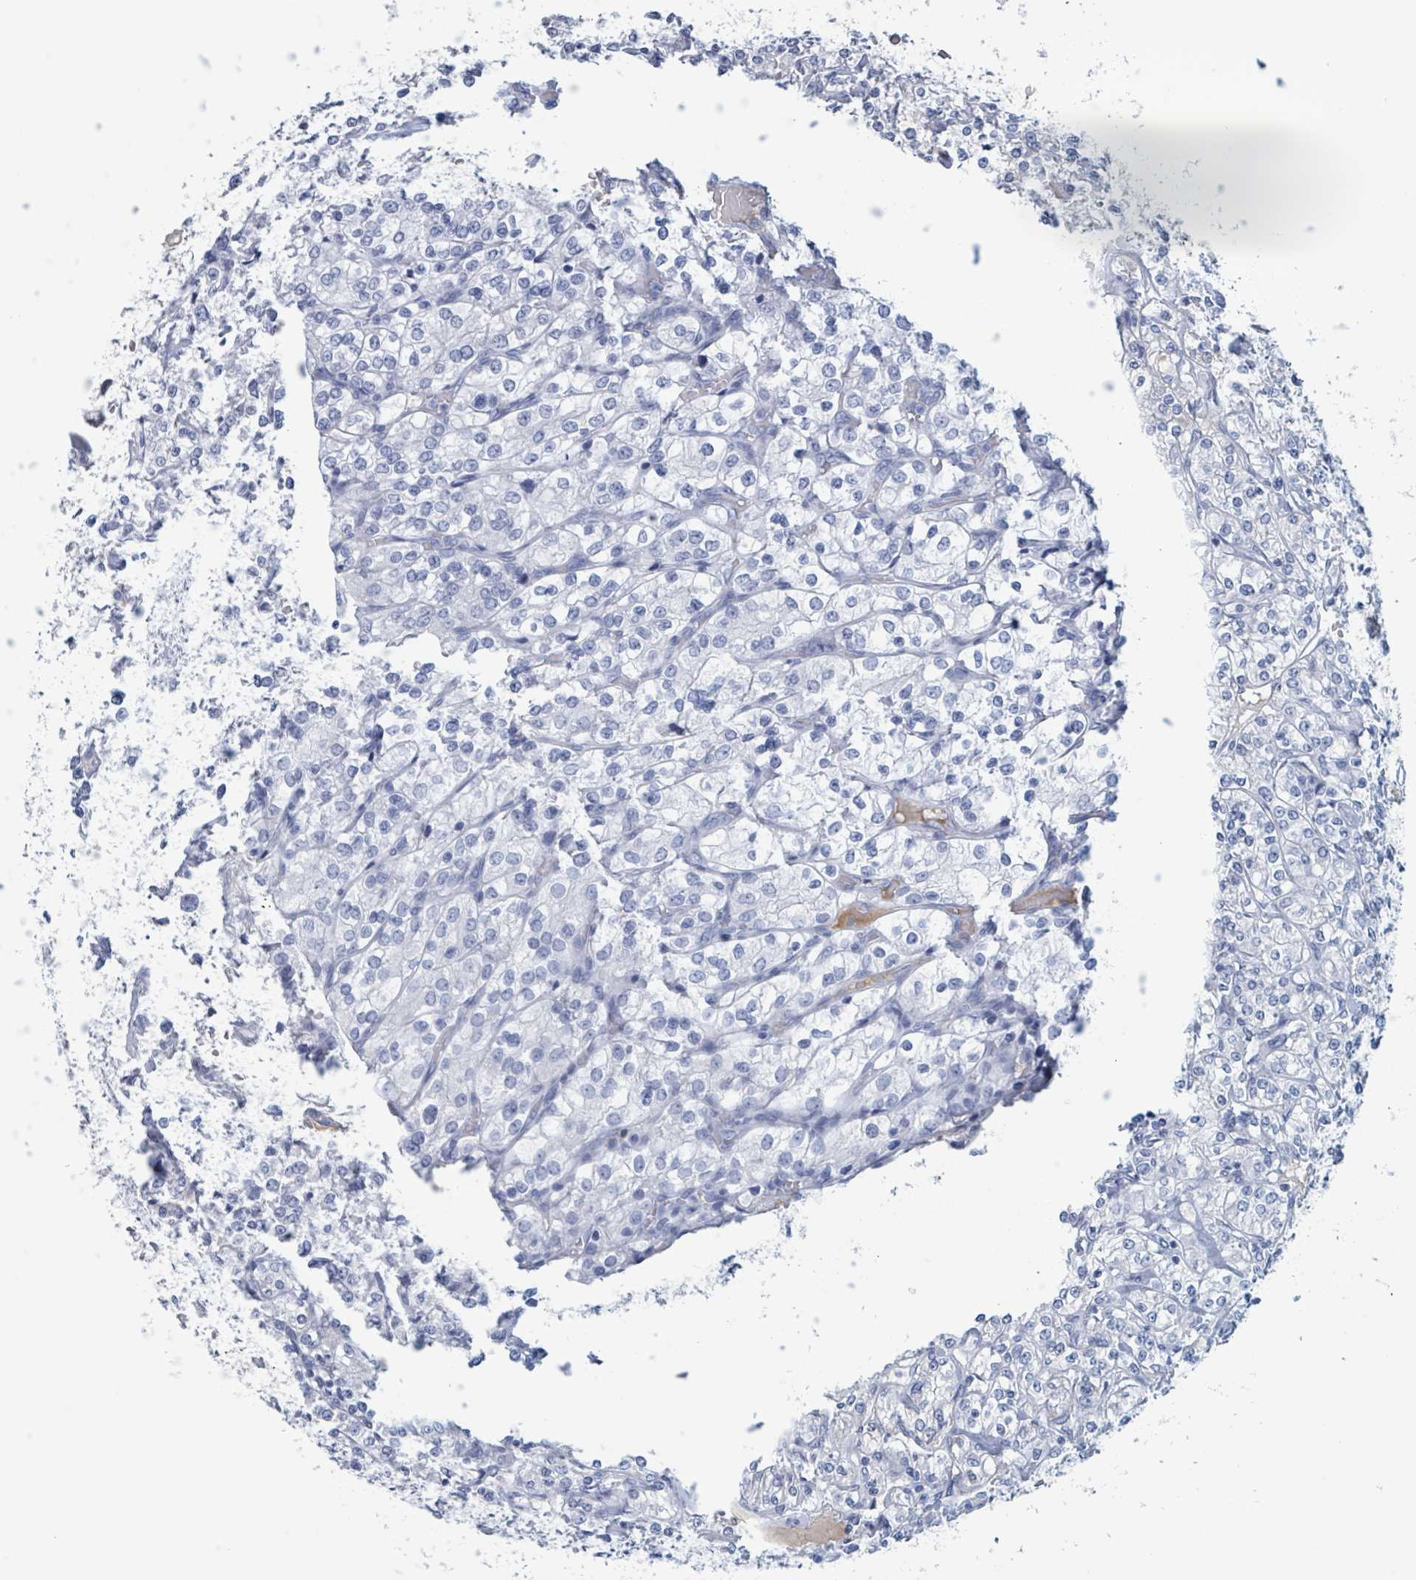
{"staining": {"intensity": "negative", "quantity": "none", "location": "none"}, "tissue": "renal cancer", "cell_type": "Tumor cells", "image_type": "cancer", "snomed": [{"axis": "morphology", "description": "Adenocarcinoma, NOS"}, {"axis": "topography", "description": "Kidney"}], "caption": "Micrograph shows no significant protein staining in tumor cells of renal cancer.", "gene": "KLK4", "patient": {"sex": "male", "age": 77}}